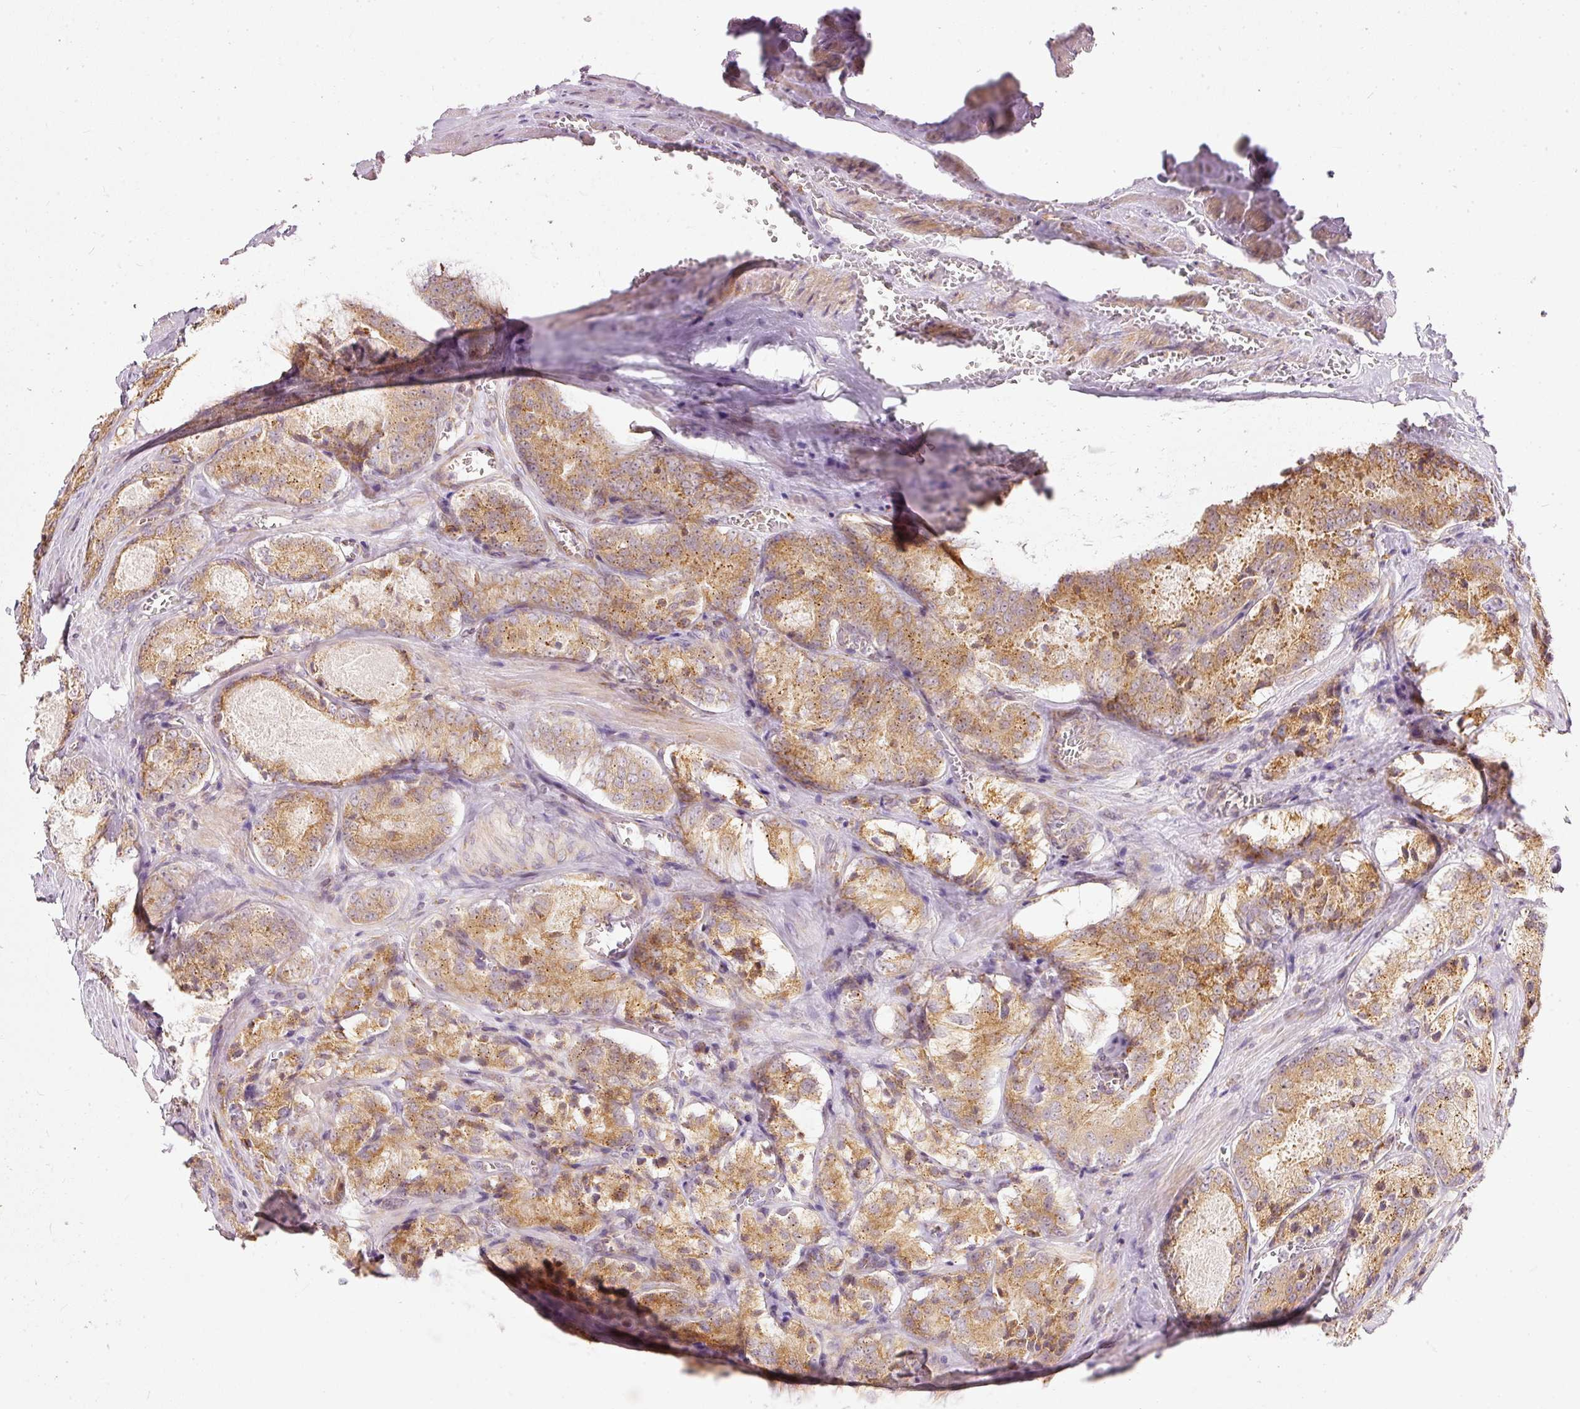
{"staining": {"intensity": "moderate", "quantity": ">75%", "location": "cytoplasmic/membranous"}, "tissue": "prostate cancer", "cell_type": "Tumor cells", "image_type": "cancer", "snomed": [{"axis": "morphology", "description": "Adenocarcinoma, Low grade"}, {"axis": "topography", "description": "Prostate"}], "caption": "An immunohistochemistry (IHC) micrograph of tumor tissue is shown. Protein staining in brown shows moderate cytoplasmic/membranous positivity in low-grade adenocarcinoma (prostate) within tumor cells. Immunohistochemistry (ihc) stains the protein in brown and the nuclei are stained blue.", "gene": "SNAPC5", "patient": {"sex": "male", "age": 68}}